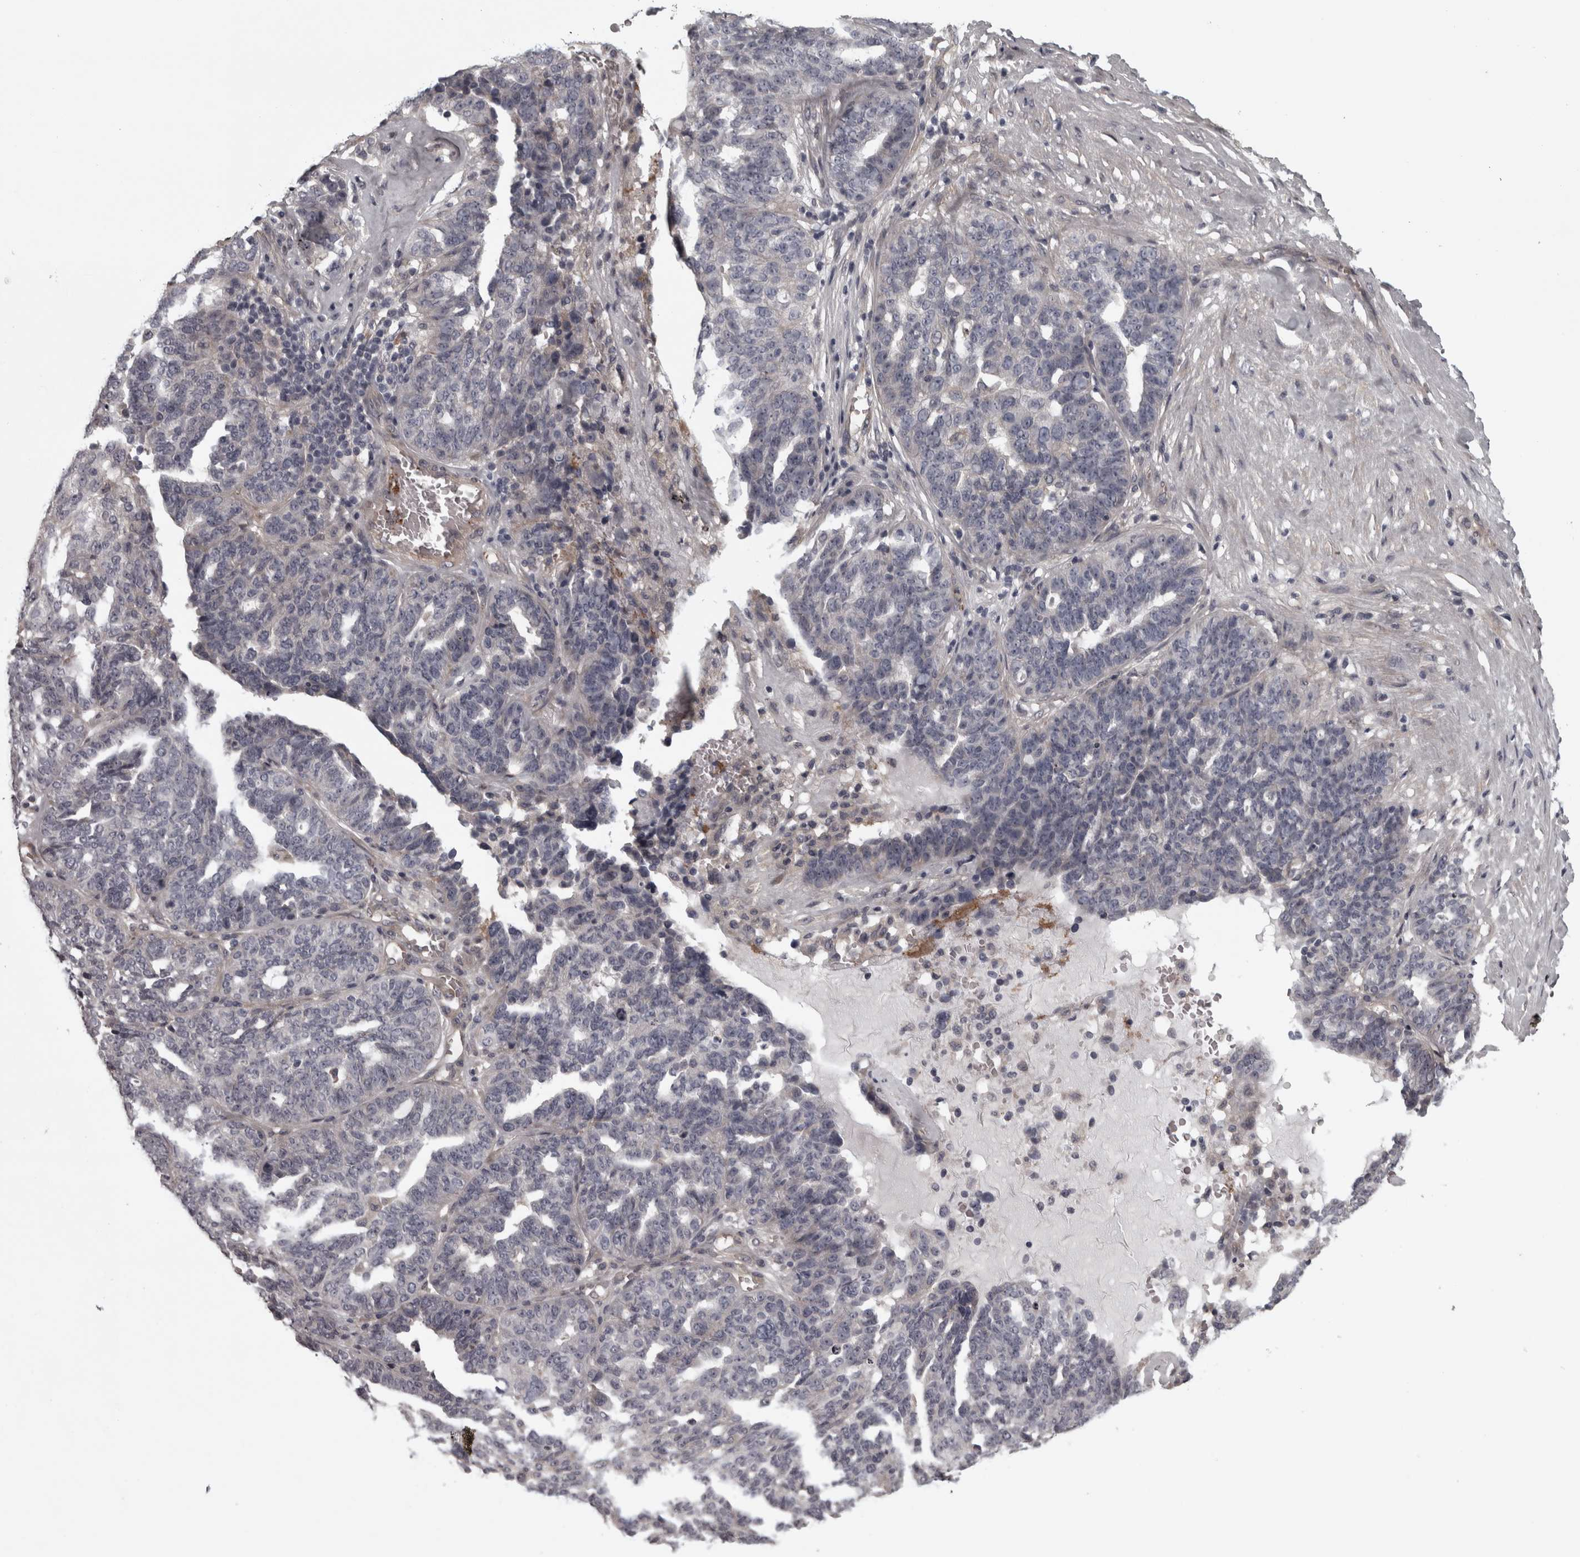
{"staining": {"intensity": "negative", "quantity": "none", "location": "none"}, "tissue": "ovarian cancer", "cell_type": "Tumor cells", "image_type": "cancer", "snomed": [{"axis": "morphology", "description": "Cystadenocarcinoma, serous, NOS"}, {"axis": "topography", "description": "Ovary"}], "caption": "The photomicrograph displays no staining of tumor cells in ovarian cancer.", "gene": "RSU1", "patient": {"sex": "female", "age": 59}}